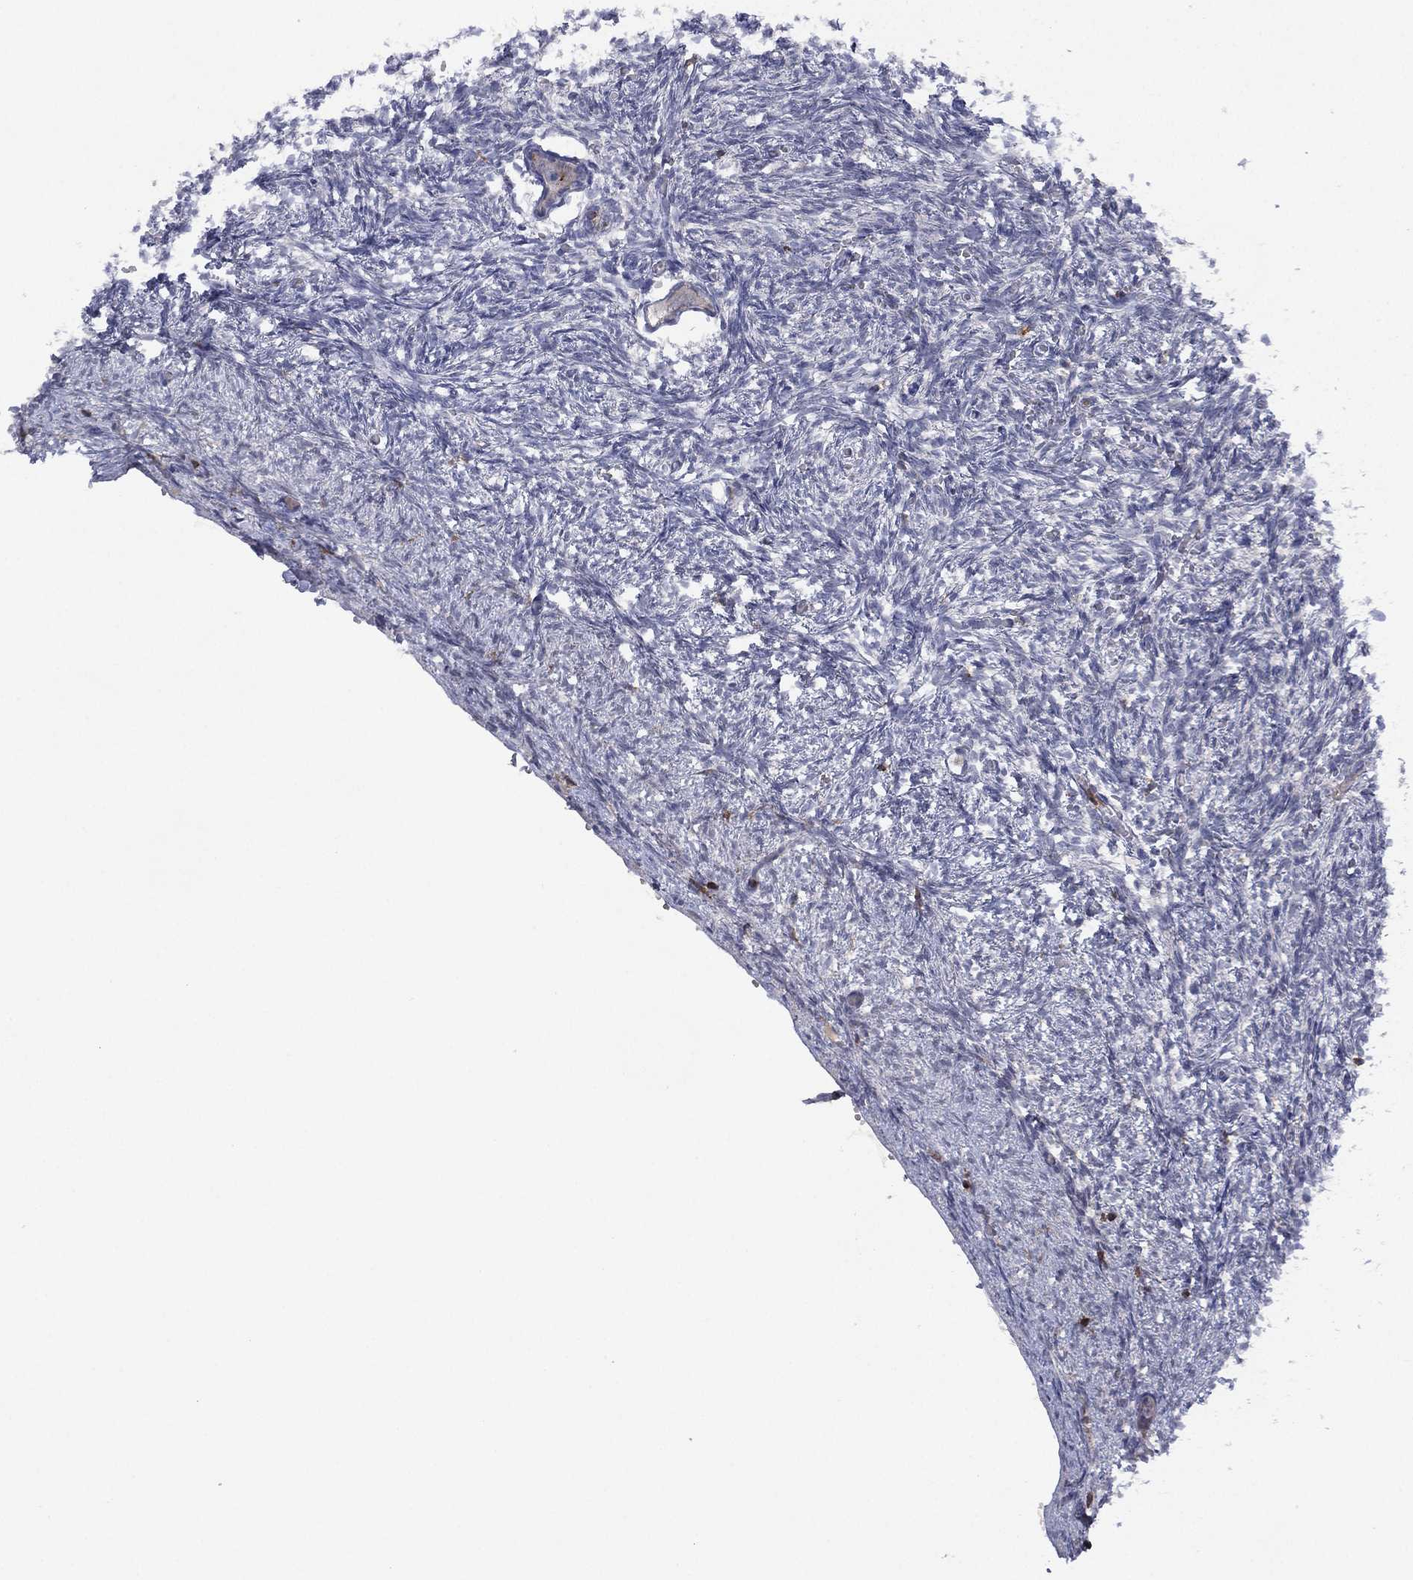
{"staining": {"intensity": "negative", "quantity": "none", "location": "none"}, "tissue": "ovary", "cell_type": "Follicle cells", "image_type": "normal", "snomed": [{"axis": "morphology", "description": "Normal tissue, NOS"}, {"axis": "topography", "description": "Ovary"}], "caption": "Immunohistochemistry (IHC) histopathology image of benign ovary stained for a protein (brown), which shows no positivity in follicle cells. (DAB IHC visualized using brightfield microscopy, high magnification).", "gene": "DOCK8", "patient": {"sex": "female", "age": 43}}